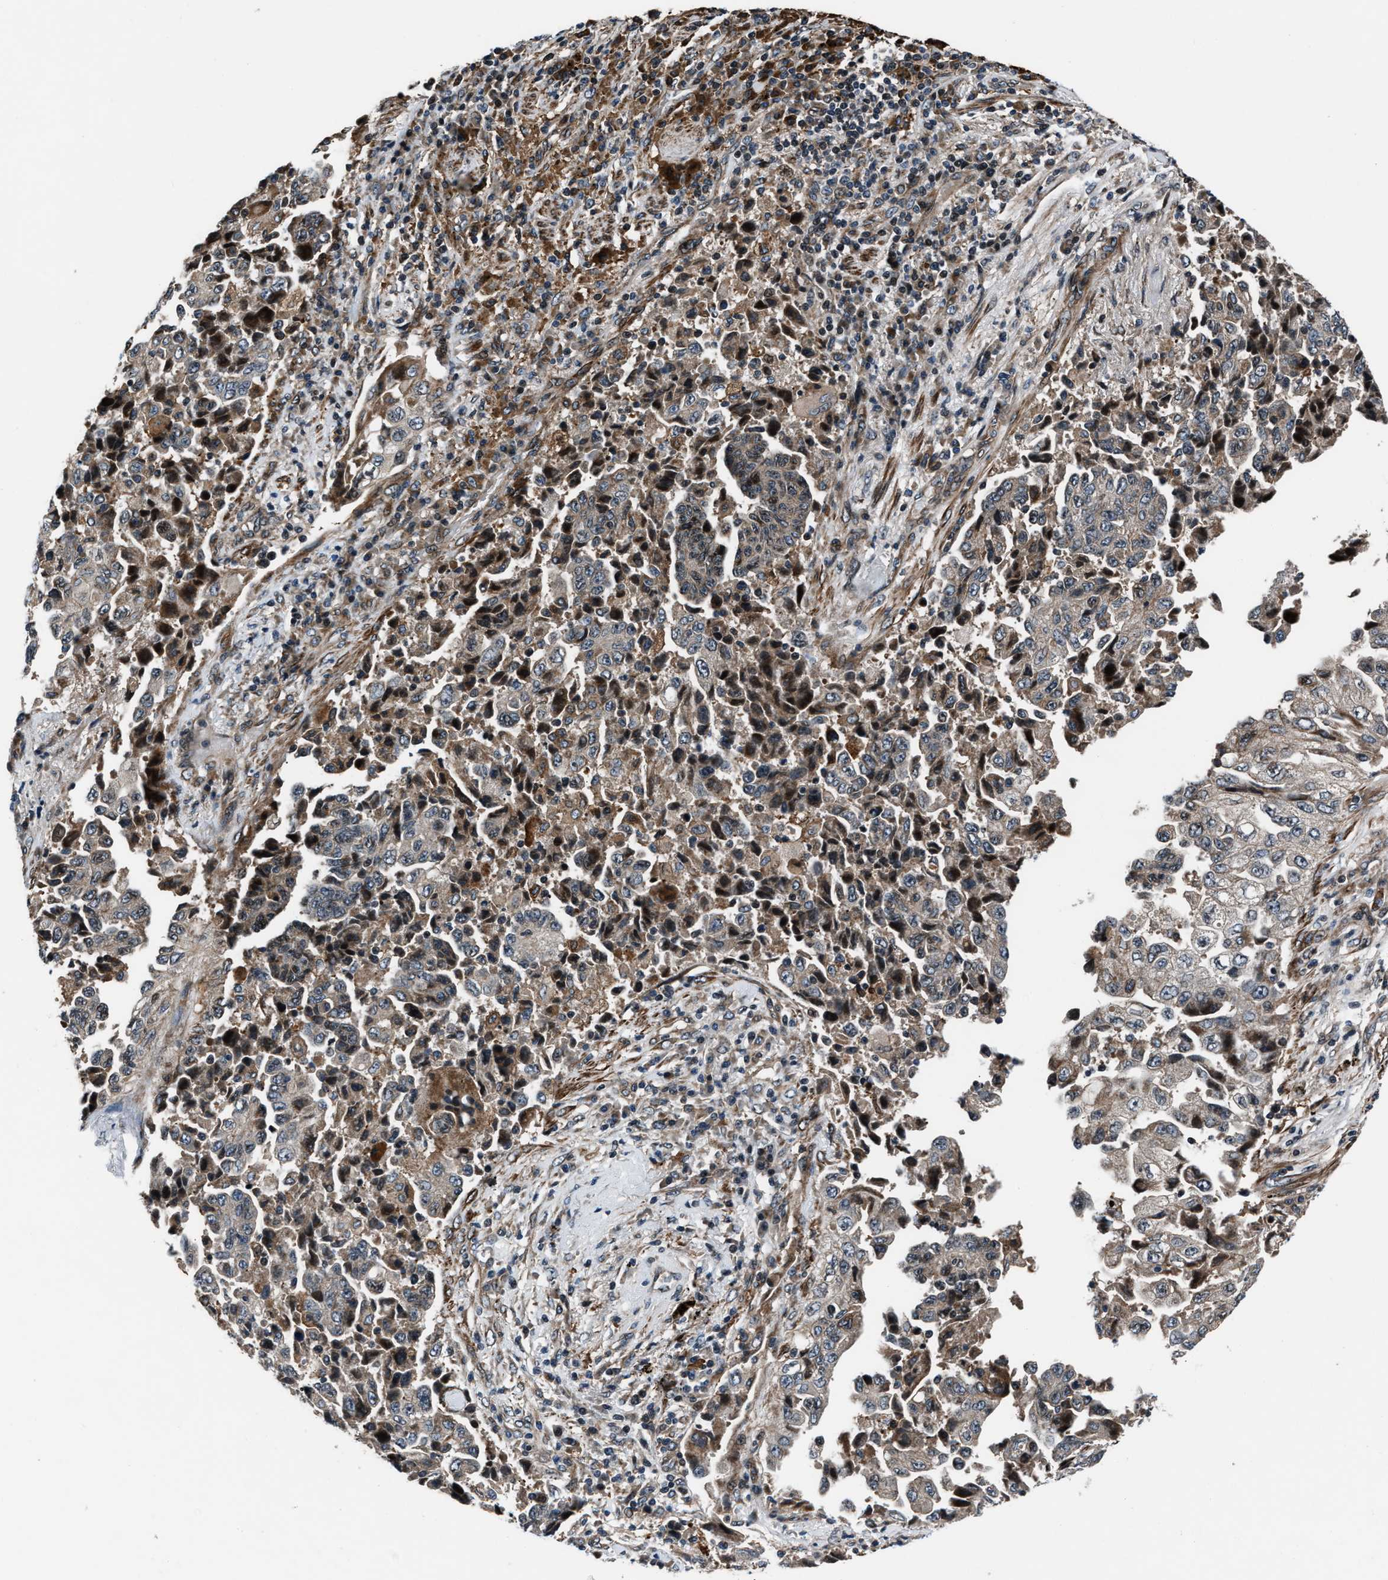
{"staining": {"intensity": "weak", "quantity": ">75%", "location": "cytoplasmic/membranous"}, "tissue": "lung cancer", "cell_type": "Tumor cells", "image_type": "cancer", "snomed": [{"axis": "morphology", "description": "Adenocarcinoma, NOS"}, {"axis": "topography", "description": "Lung"}], "caption": "Lung cancer (adenocarcinoma) stained with DAB (3,3'-diaminobenzidine) IHC shows low levels of weak cytoplasmic/membranous expression in approximately >75% of tumor cells. (IHC, brightfield microscopy, high magnification).", "gene": "DYNC2I1", "patient": {"sex": "female", "age": 51}}